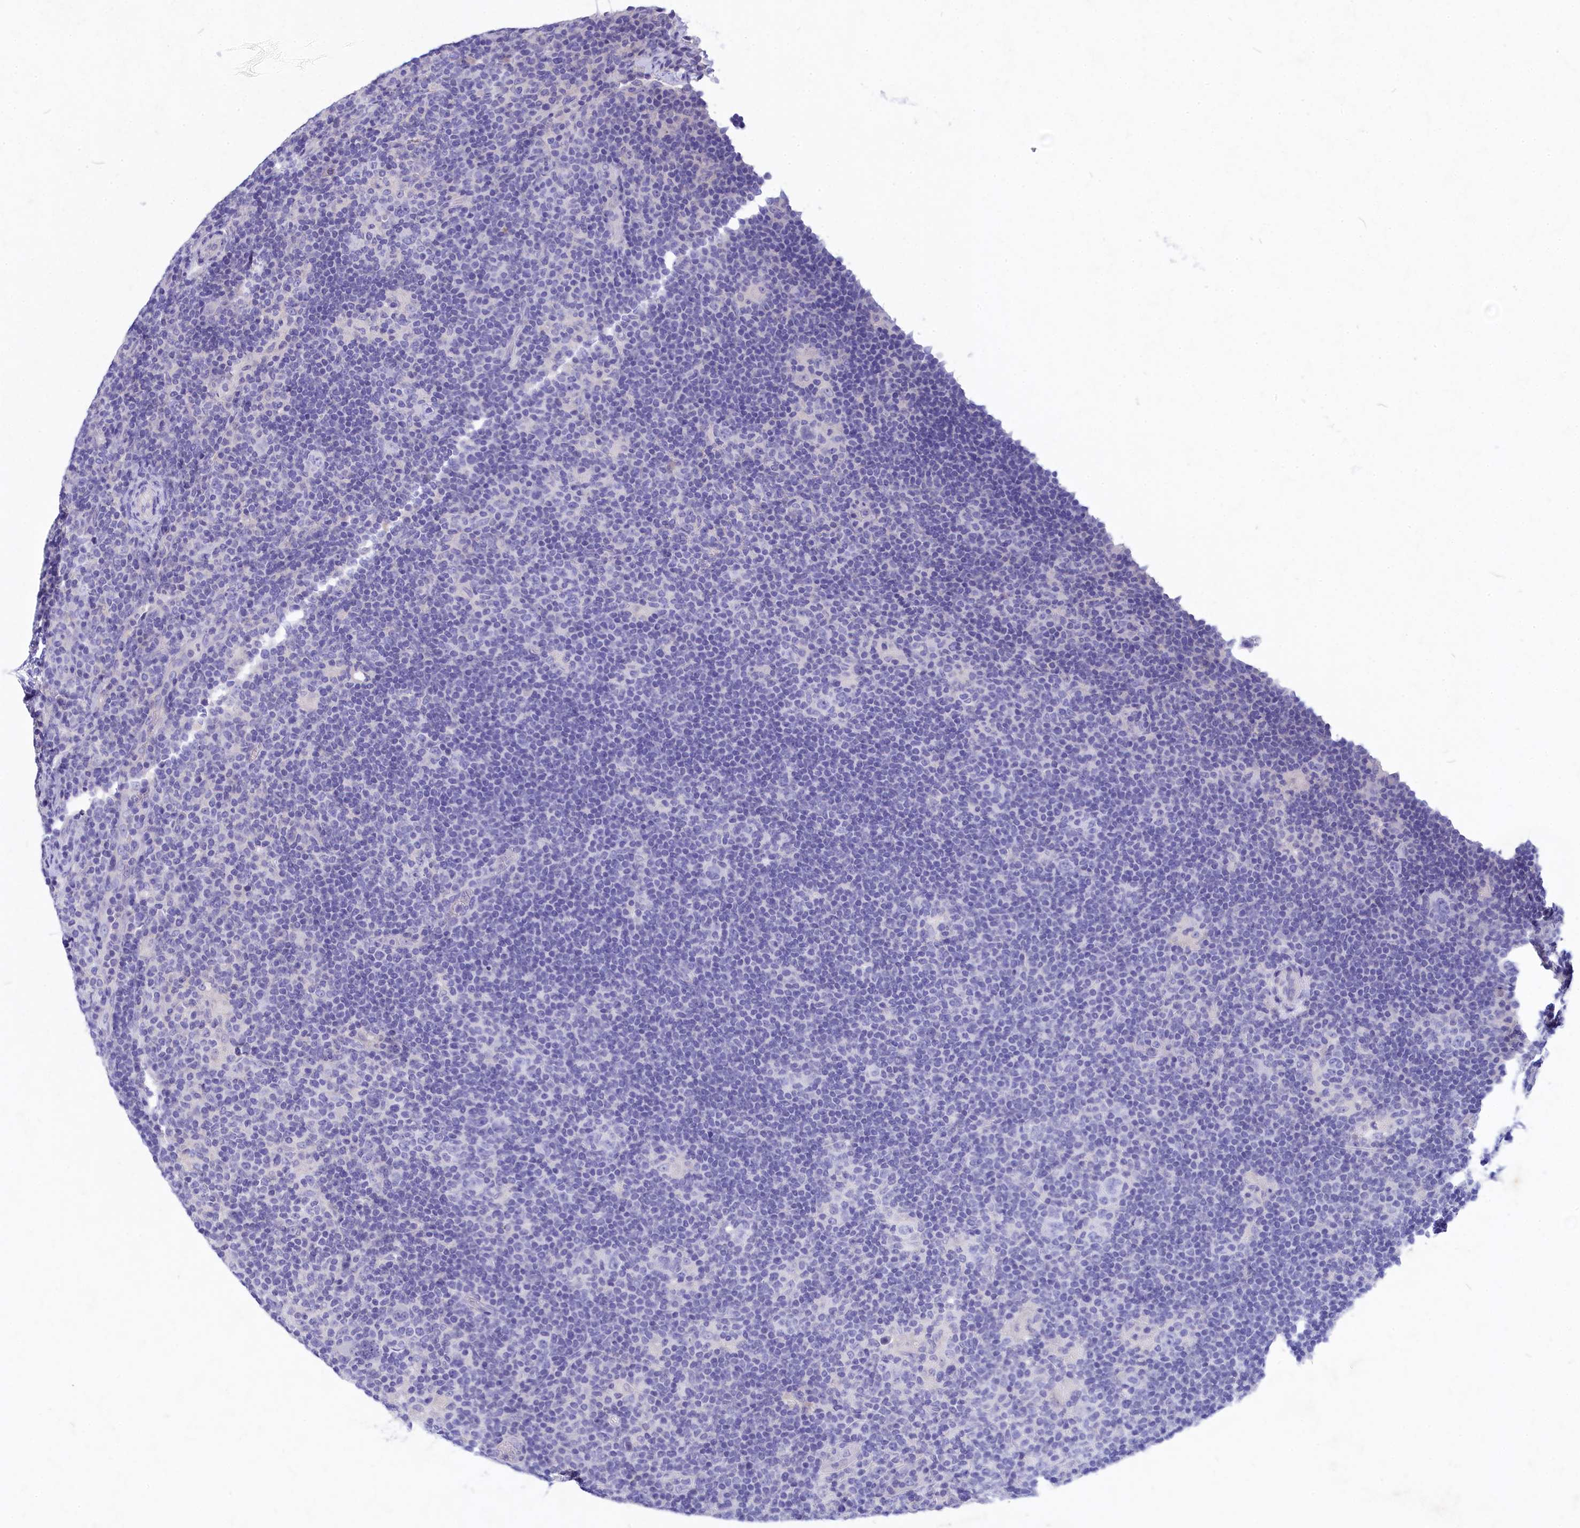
{"staining": {"intensity": "negative", "quantity": "none", "location": "none"}, "tissue": "lymphoma", "cell_type": "Tumor cells", "image_type": "cancer", "snomed": [{"axis": "morphology", "description": "Hodgkin's disease, NOS"}, {"axis": "topography", "description": "Lymph node"}], "caption": "Tumor cells are negative for brown protein staining in Hodgkin's disease. (DAB (3,3'-diaminobenzidine) immunohistochemistry (IHC) with hematoxylin counter stain).", "gene": "DEFB119", "patient": {"sex": "female", "age": 57}}